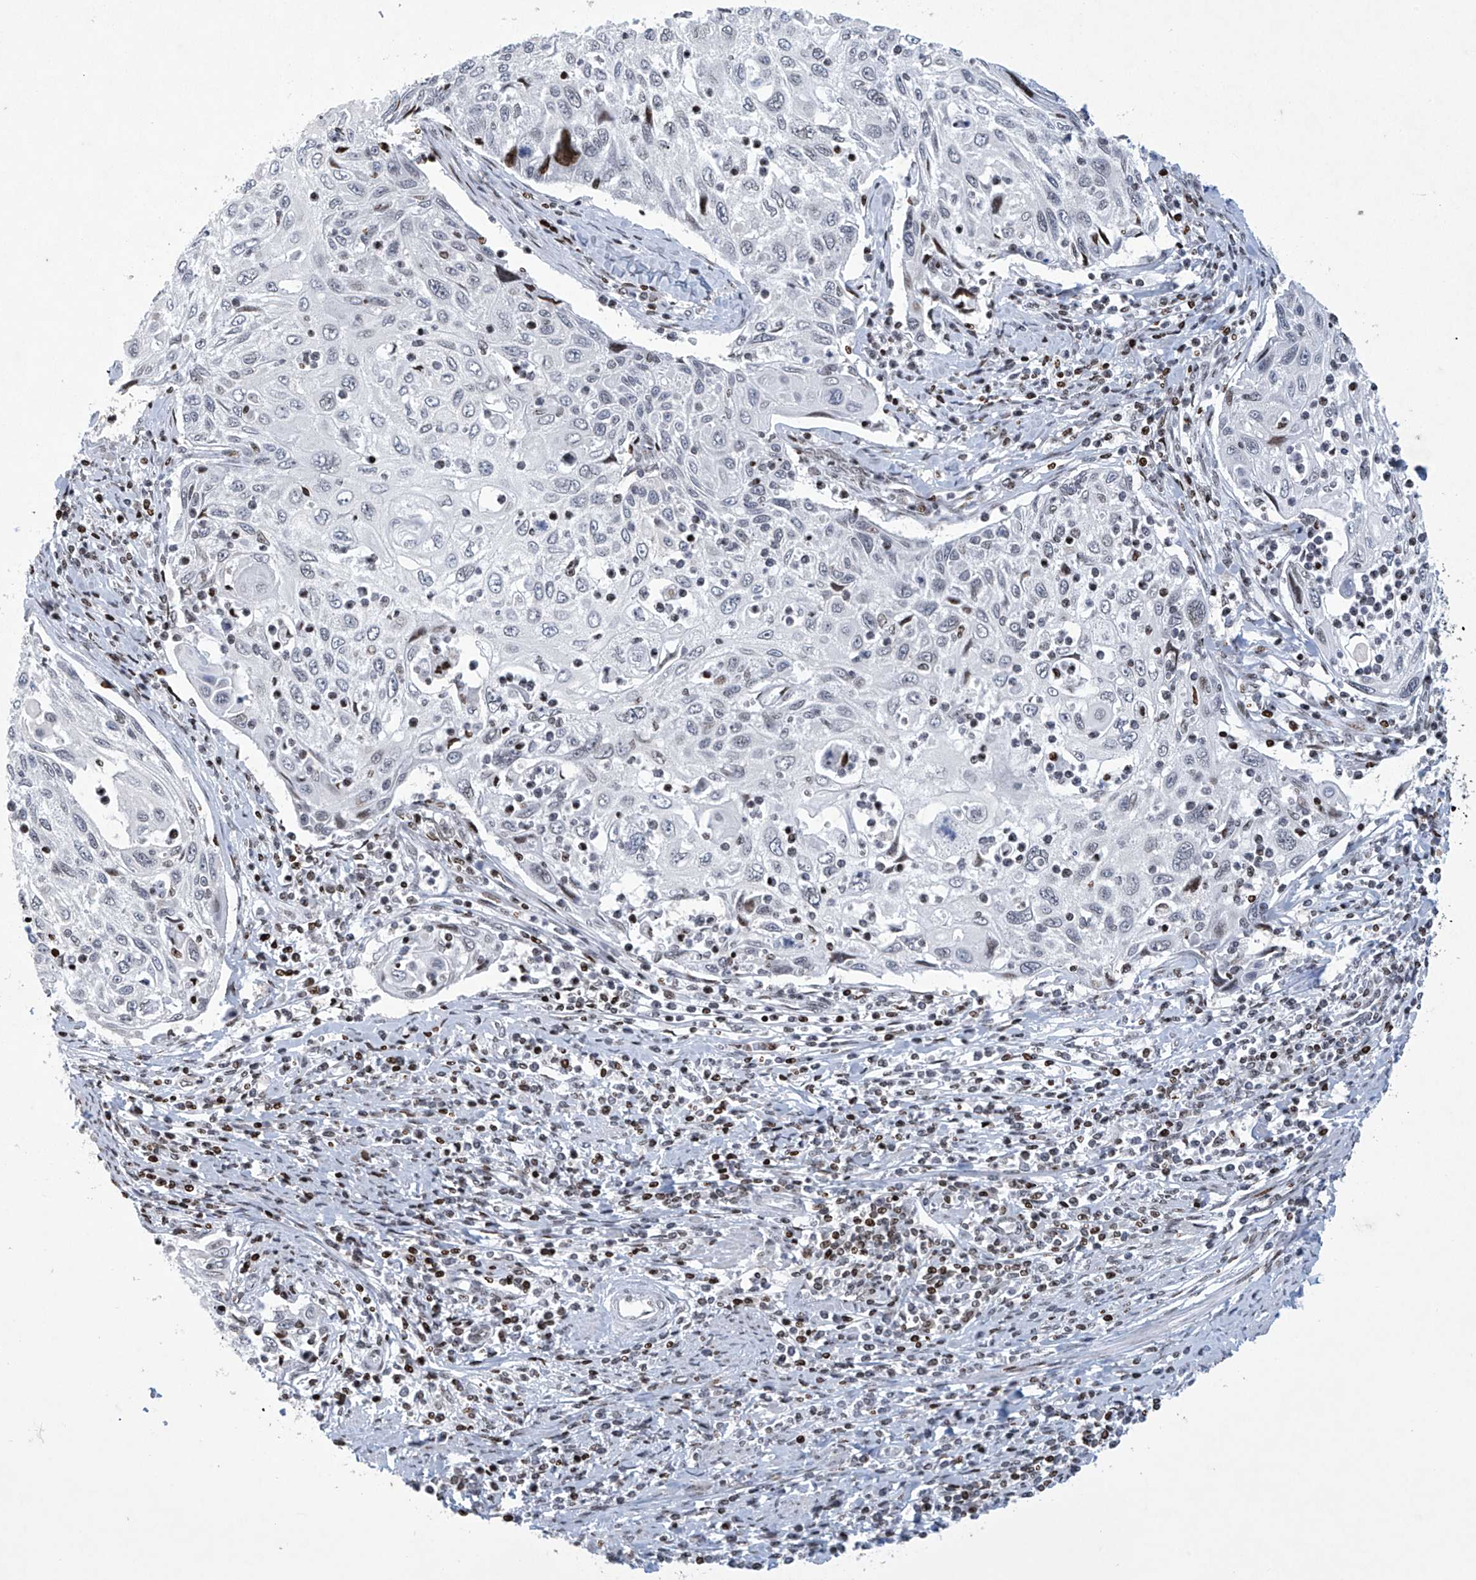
{"staining": {"intensity": "negative", "quantity": "none", "location": "none"}, "tissue": "cervical cancer", "cell_type": "Tumor cells", "image_type": "cancer", "snomed": [{"axis": "morphology", "description": "Squamous cell carcinoma, NOS"}, {"axis": "topography", "description": "Cervix"}], "caption": "An IHC micrograph of squamous cell carcinoma (cervical) is shown. There is no staining in tumor cells of squamous cell carcinoma (cervical).", "gene": "RFX7", "patient": {"sex": "female", "age": 70}}